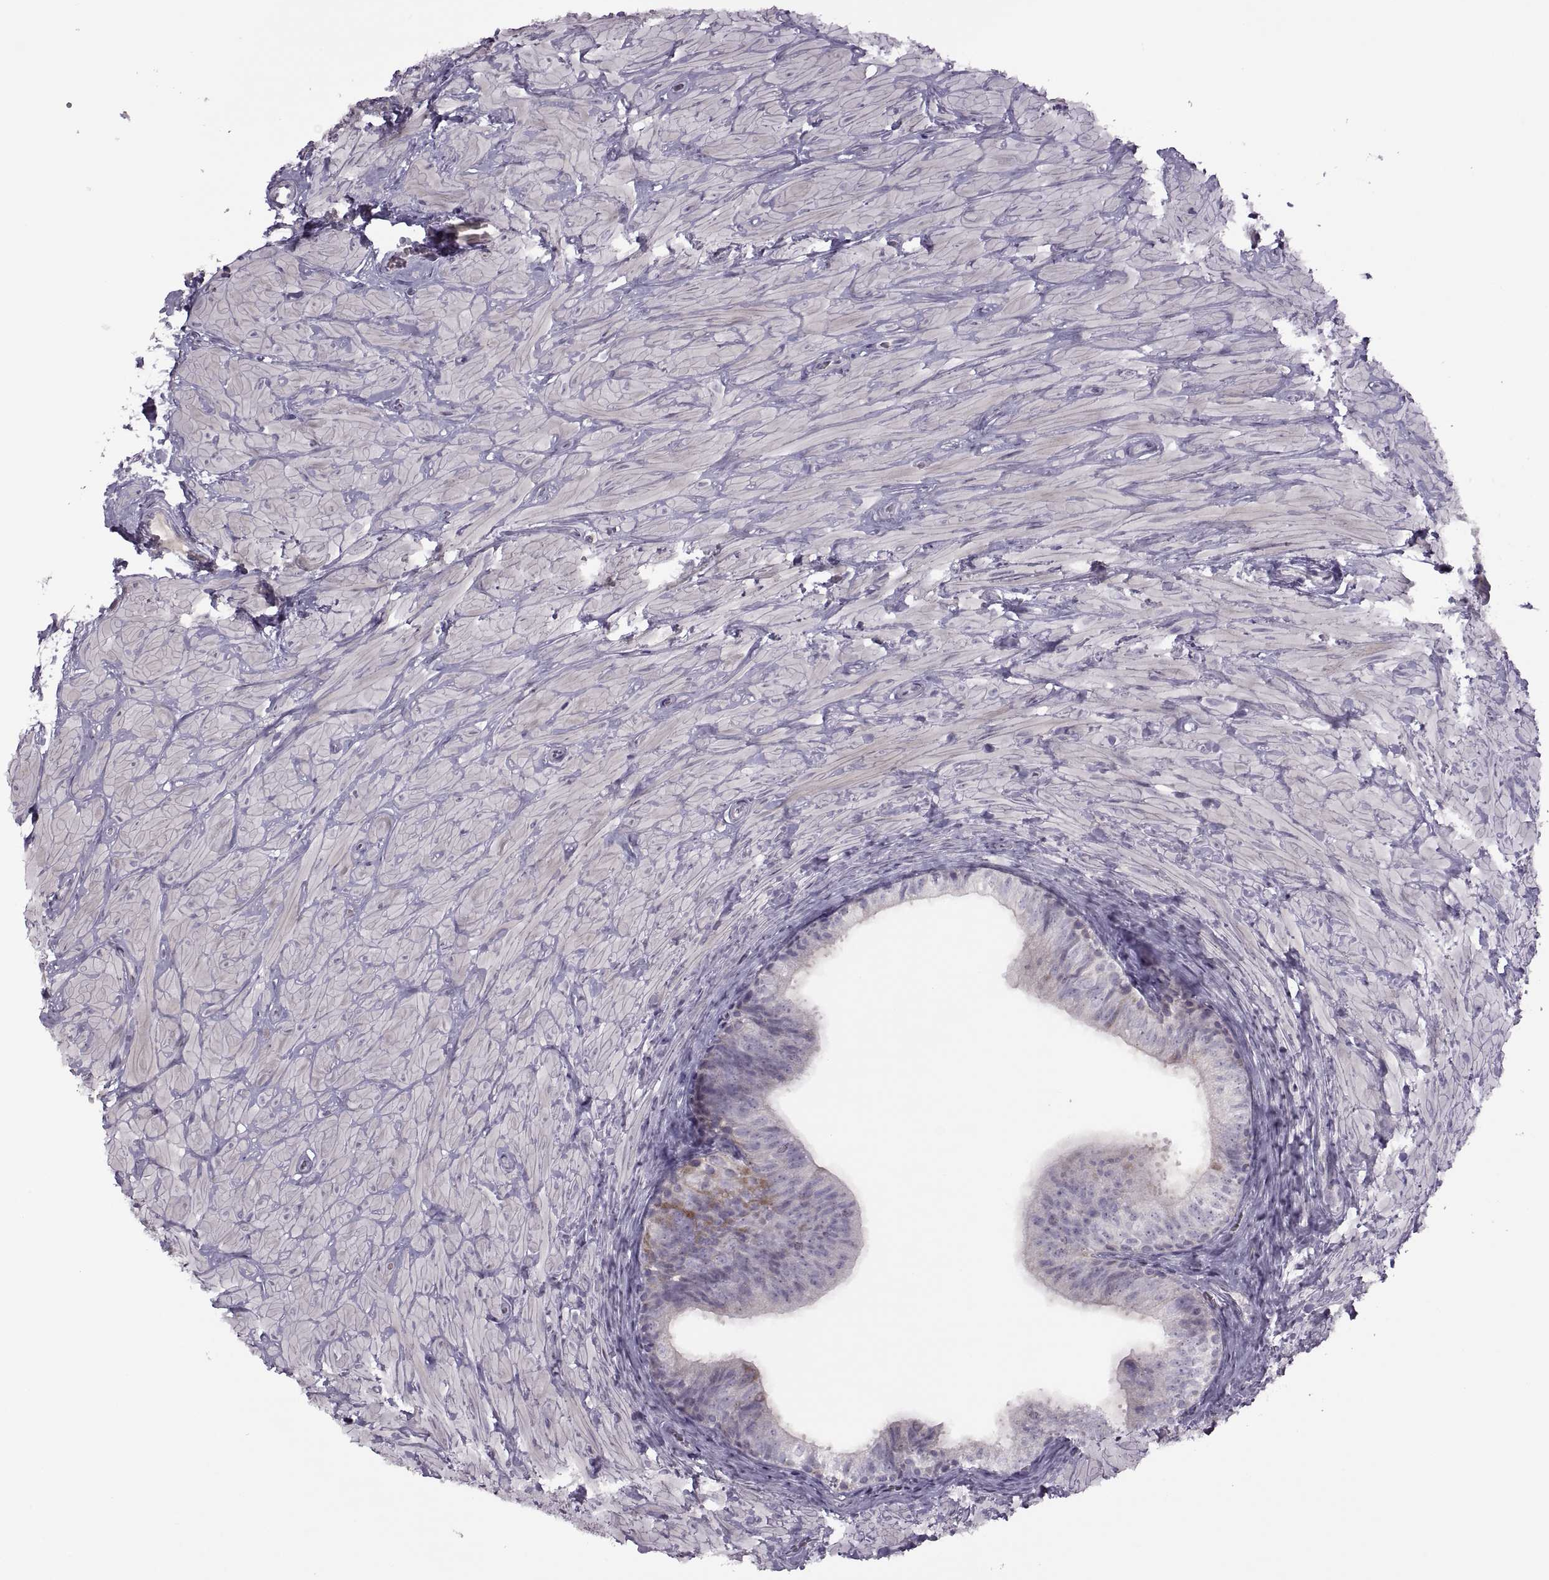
{"staining": {"intensity": "negative", "quantity": "none", "location": "none"}, "tissue": "epididymis", "cell_type": "Glandular cells", "image_type": "normal", "snomed": [{"axis": "morphology", "description": "Normal tissue, NOS"}, {"axis": "topography", "description": "Epididymis"}, {"axis": "topography", "description": "Vas deferens"}], "caption": "A high-resolution histopathology image shows immunohistochemistry (IHC) staining of unremarkable epididymis, which demonstrates no significant positivity in glandular cells.", "gene": "PIERCE1", "patient": {"sex": "male", "age": 23}}